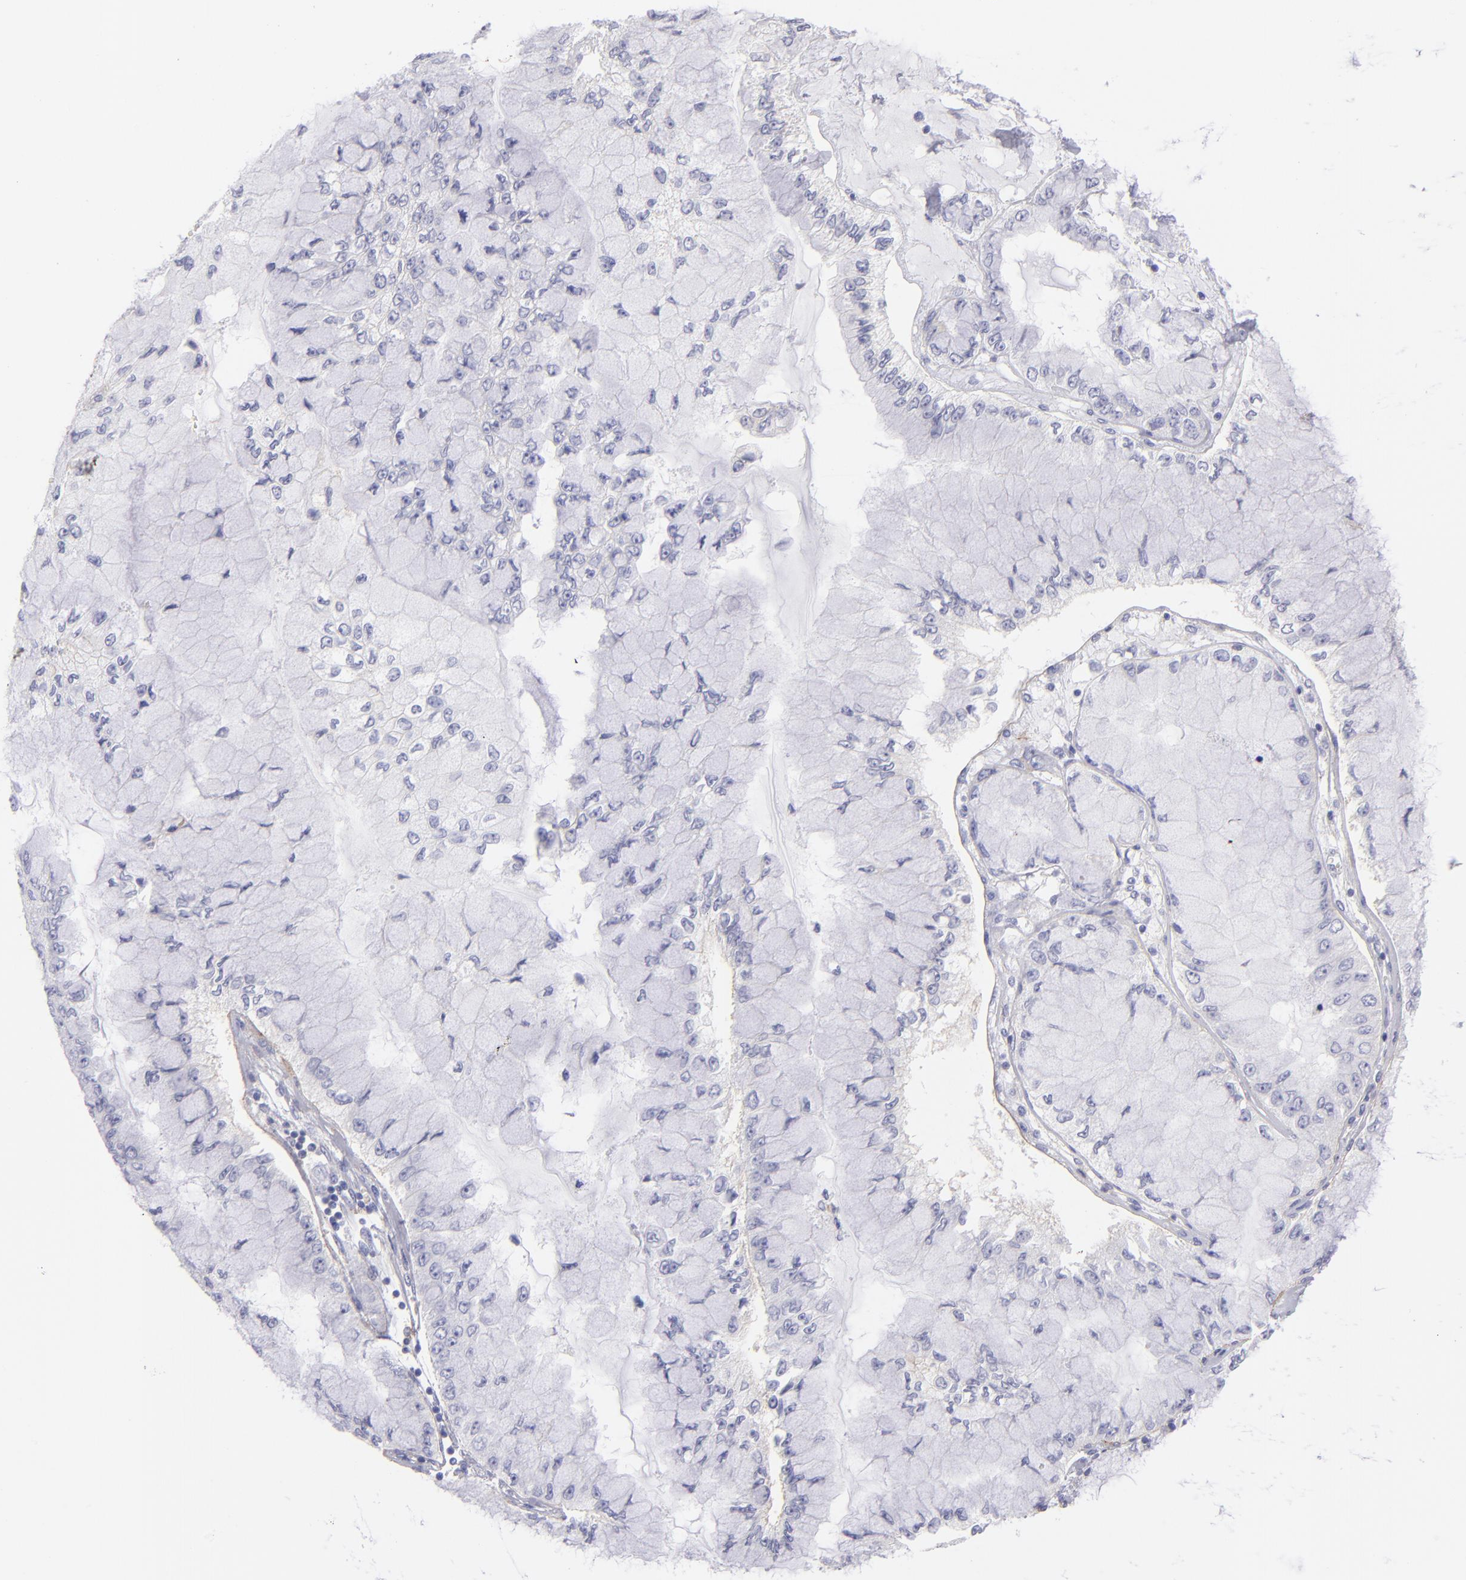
{"staining": {"intensity": "negative", "quantity": "none", "location": "none"}, "tissue": "liver cancer", "cell_type": "Tumor cells", "image_type": "cancer", "snomed": [{"axis": "morphology", "description": "Cholangiocarcinoma"}, {"axis": "topography", "description": "Liver"}], "caption": "The immunohistochemistry photomicrograph has no significant positivity in tumor cells of liver cholangiocarcinoma tissue.", "gene": "CD82", "patient": {"sex": "female", "age": 79}}